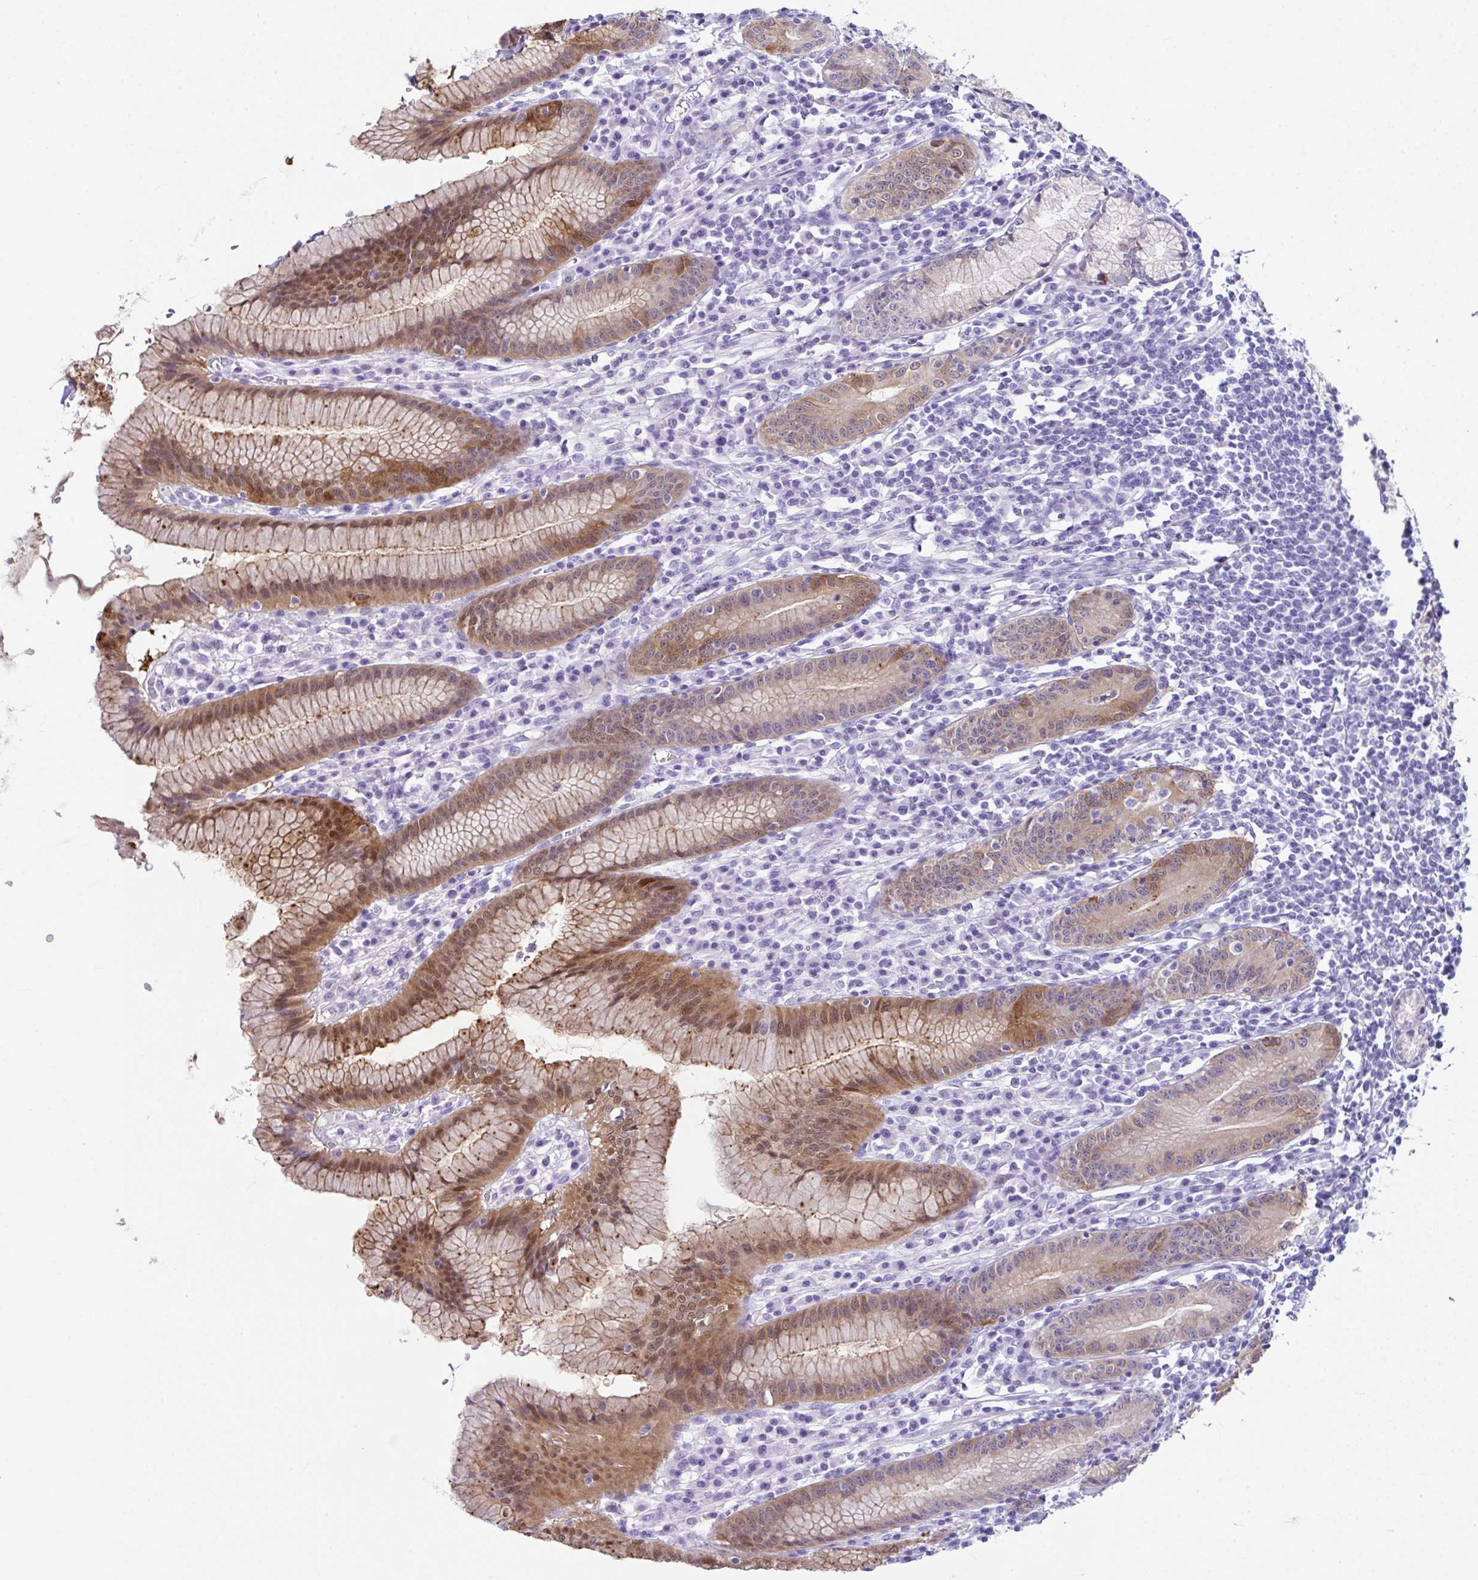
{"staining": {"intensity": "moderate", "quantity": "25%-75%", "location": "cytoplasmic/membranous,nuclear"}, "tissue": "stomach", "cell_type": "Glandular cells", "image_type": "normal", "snomed": [{"axis": "morphology", "description": "Normal tissue, NOS"}, {"axis": "topography", "description": "Stomach"}], "caption": "Protein positivity by IHC shows moderate cytoplasmic/membranous,nuclear staining in approximately 25%-75% of glandular cells in benign stomach.", "gene": "LGALS4", "patient": {"sex": "male", "age": 55}}